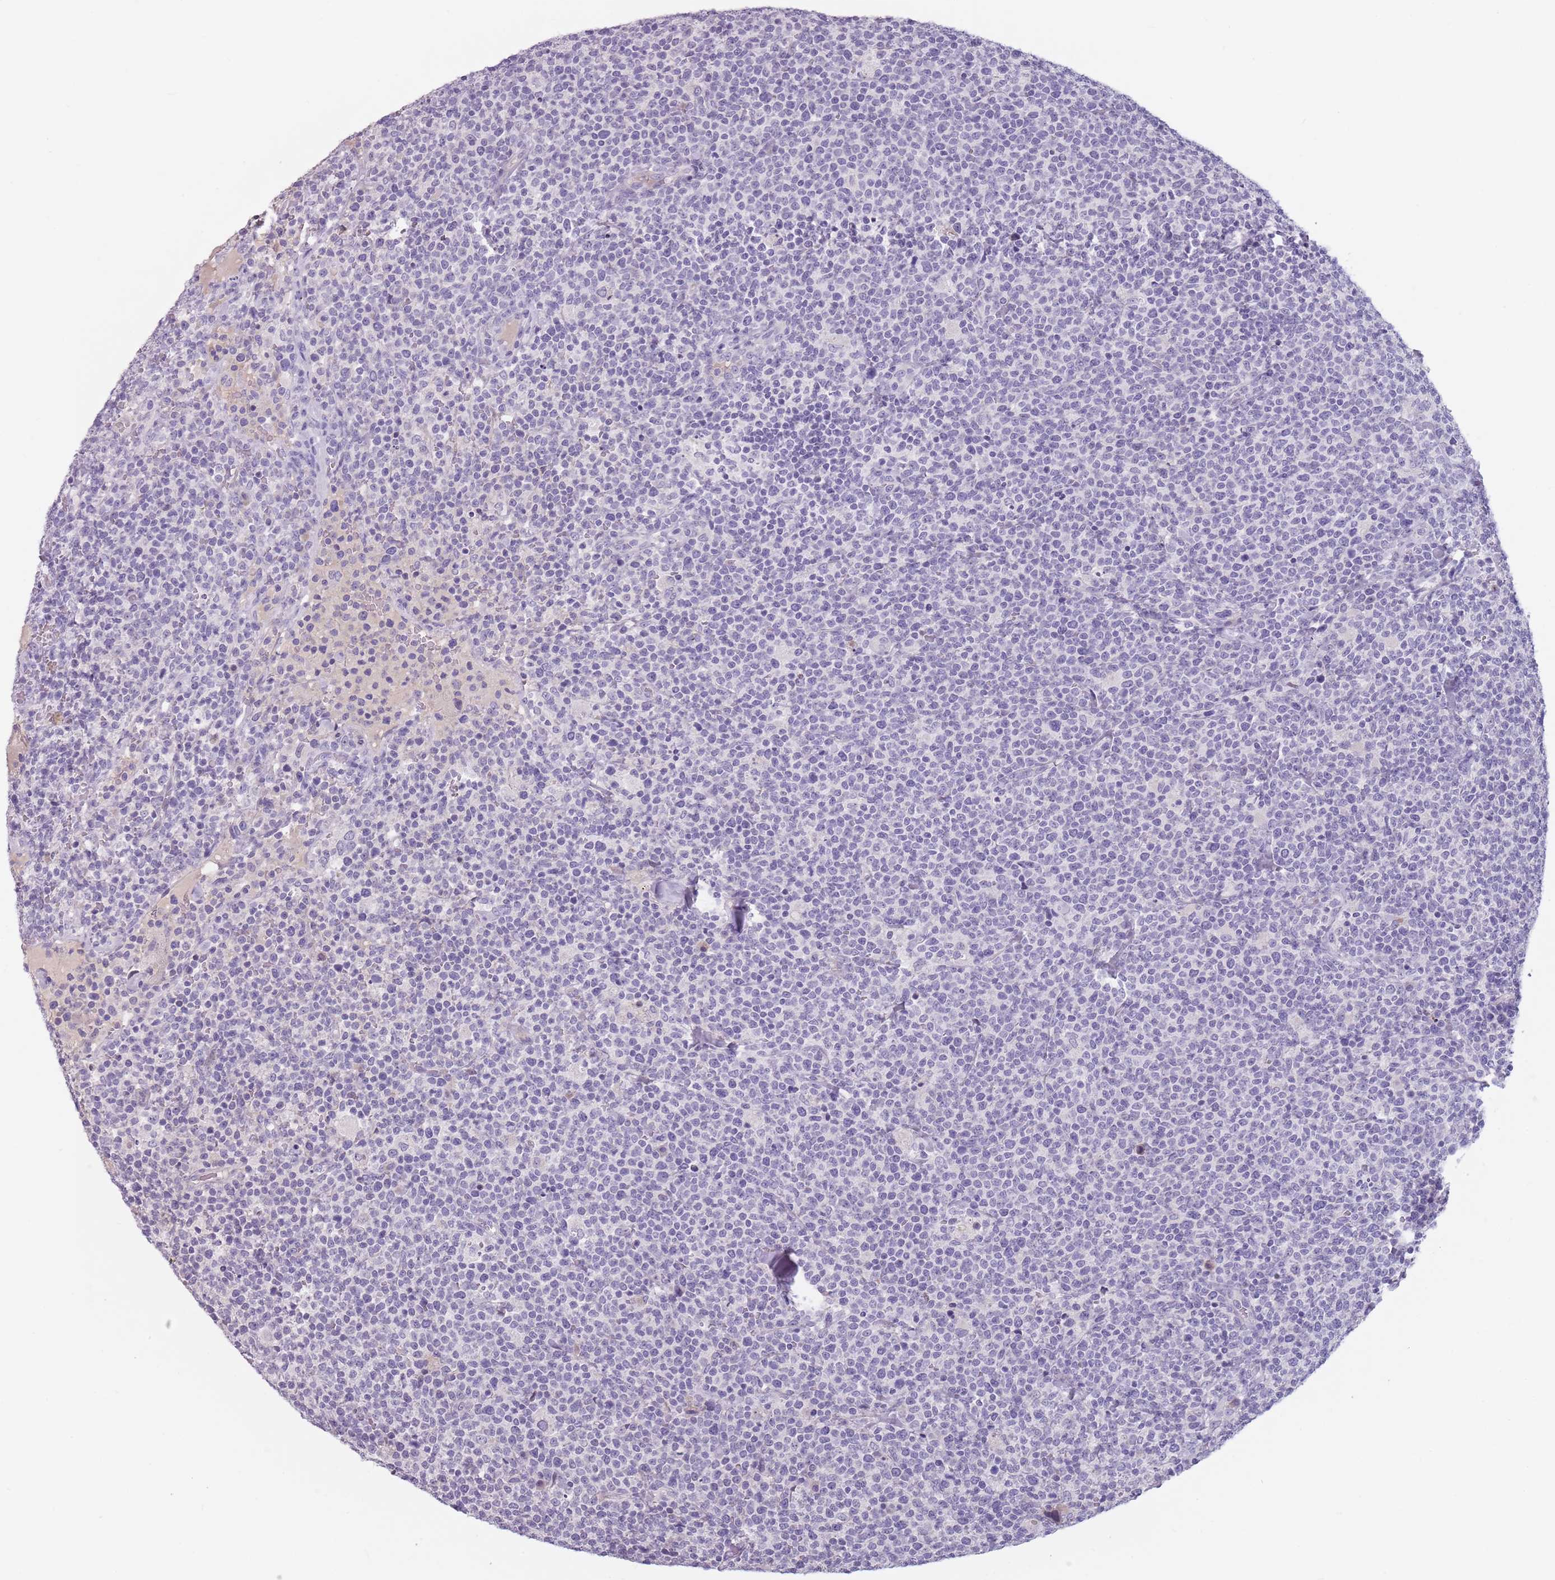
{"staining": {"intensity": "negative", "quantity": "none", "location": "none"}, "tissue": "lymphoma", "cell_type": "Tumor cells", "image_type": "cancer", "snomed": [{"axis": "morphology", "description": "Malignant lymphoma, non-Hodgkin's type, High grade"}, {"axis": "topography", "description": "Lymph node"}], "caption": "Immunohistochemical staining of human malignant lymphoma, non-Hodgkin's type (high-grade) exhibits no significant staining in tumor cells.", "gene": "CEP19", "patient": {"sex": "male", "age": 61}}